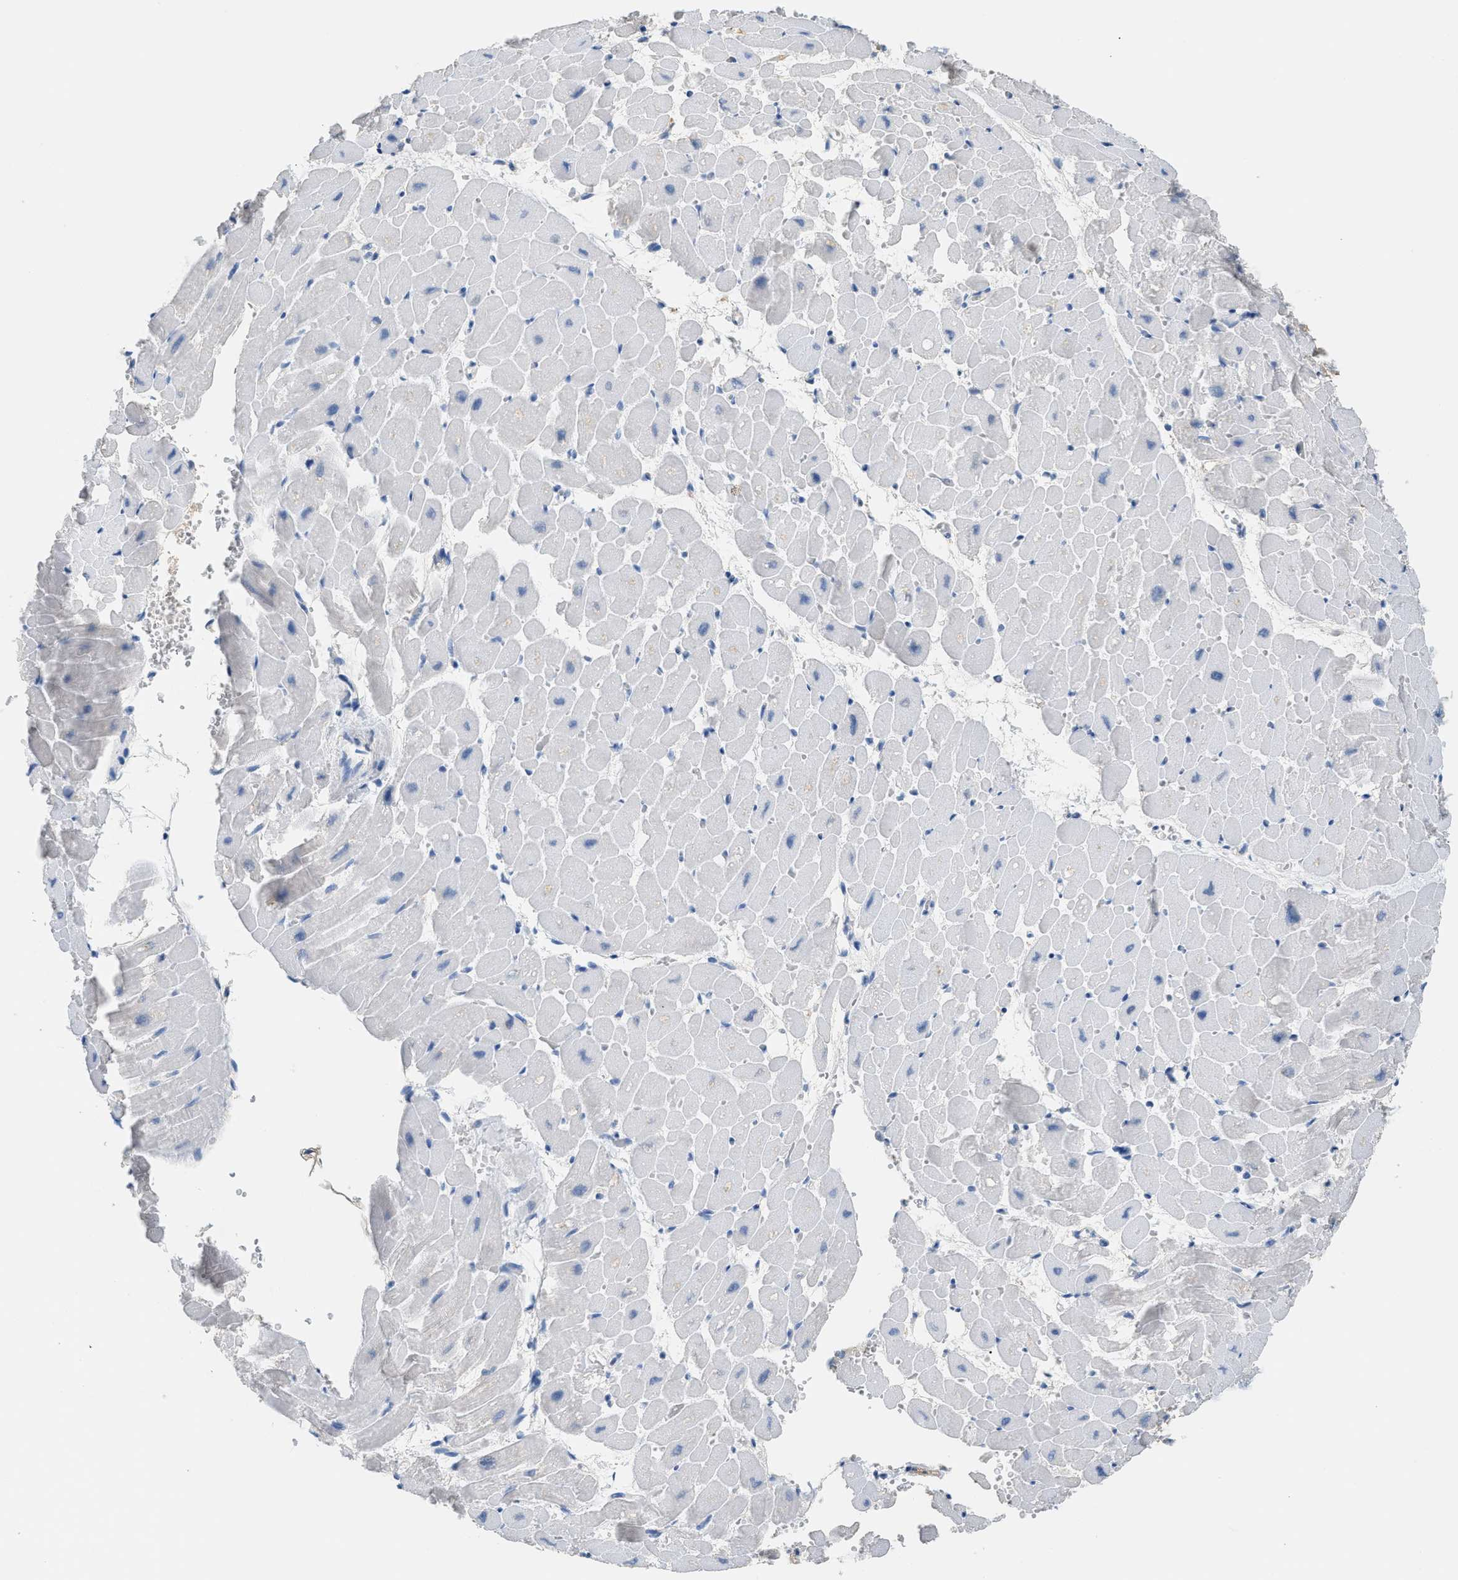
{"staining": {"intensity": "negative", "quantity": "none", "location": "none"}, "tissue": "heart muscle", "cell_type": "Cardiomyocytes", "image_type": "normal", "snomed": [{"axis": "morphology", "description": "Normal tissue, NOS"}, {"axis": "topography", "description": "Heart"}], "caption": "IHC of unremarkable human heart muscle reveals no staining in cardiomyocytes.", "gene": "CFI", "patient": {"sex": "male", "age": 45}}